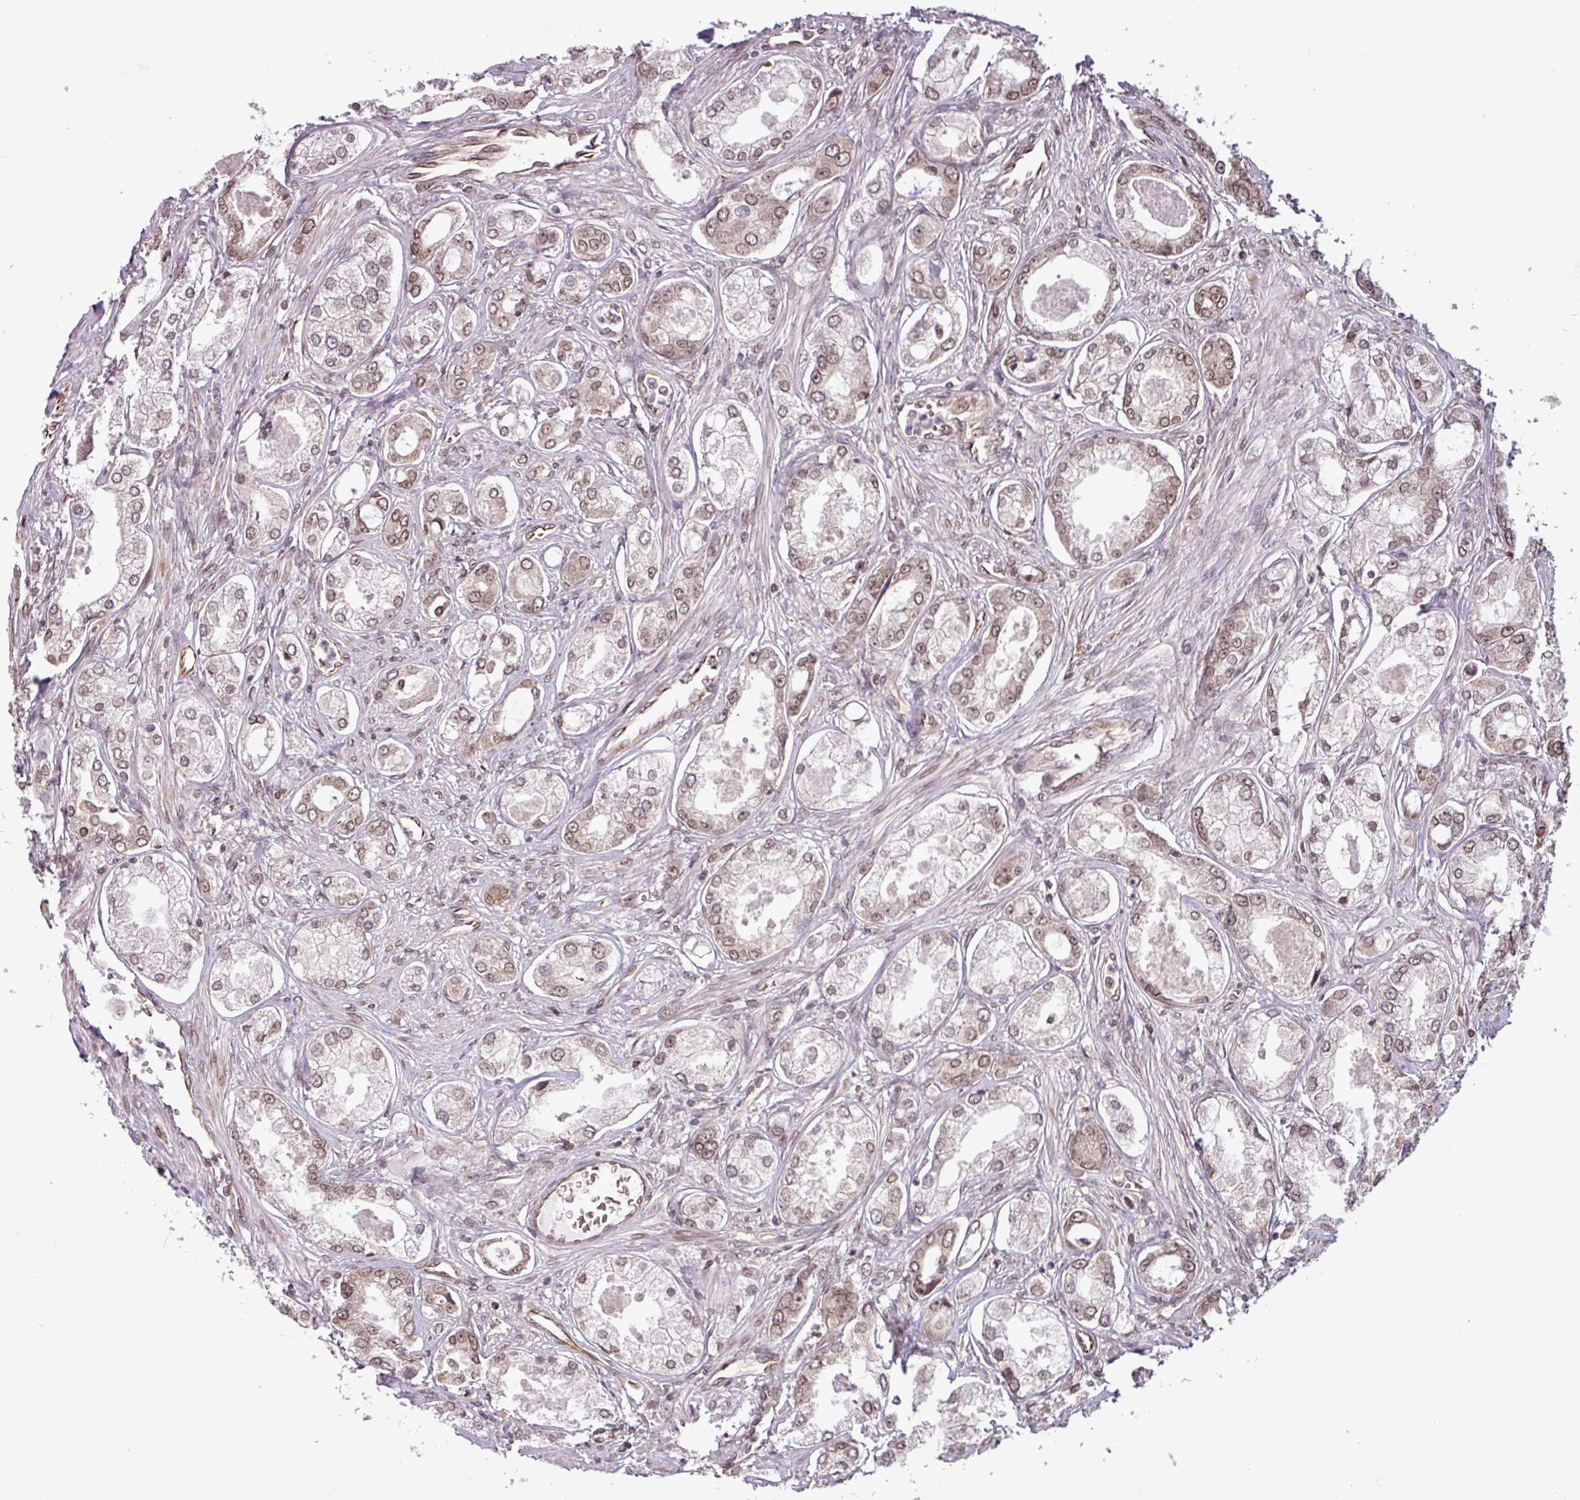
{"staining": {"intensity": "weak", "quantity": ">75%", "location": "cytoplasmic/membranous,nuclear"}, "tissue": "prostate cancer", "cell_type": "Tumor cells", "image_type": "cancer", "snomed": [{"axis": "morphology", "description": "Adenocarcinoma, Low grade"}, {"axis": "topography", "description": "Prostate"}], "caption": "Prostate cancer stained for a protein demonstrates weak cytoplasmic/membranous and nuclear positivity in tumor cells. (Brightfield microscopy of DAB IHC at high magnification).", "gene": "RBM4B", "patient": {"sex": "male", "age": 68}}